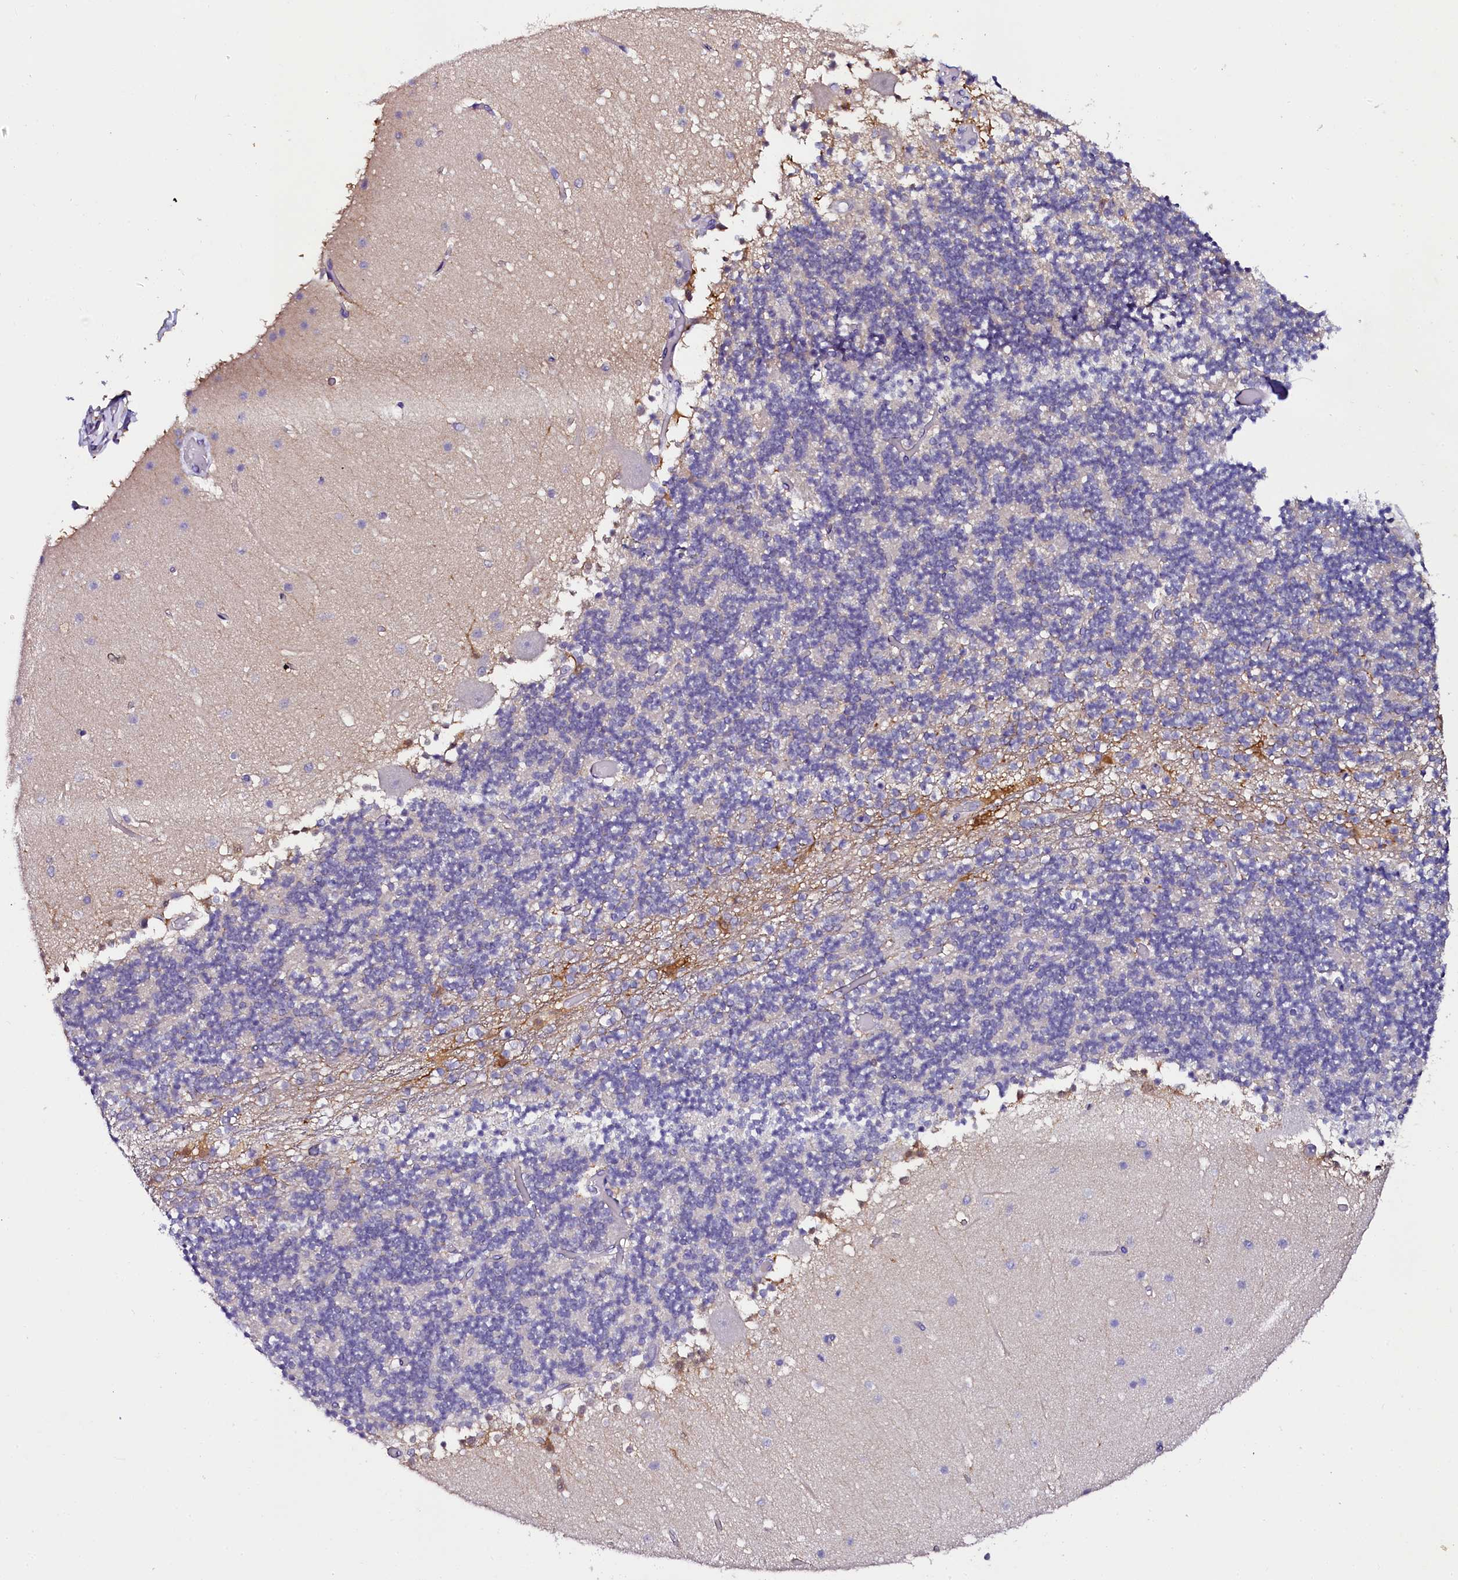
{"staining": {"intensity": "negative", "quantity": "none", "location": "none"}, "tissue": "cerebellum", "cell_type": "Cells in granular layer", "image_type": "normal", "snomed": [{"axis": "morphology", "description": "Normal tissue, NOS"}, {"axis": "topography", "description": "Cerebellum"}], "caption": "IHC photomicrograph of unremarkable cerebellum: human cerebellum stained with DAB shows no significant protein staining in cells in granular layer.", "gene": "SORD", "patient": {"sex": "female", "age": 28}}